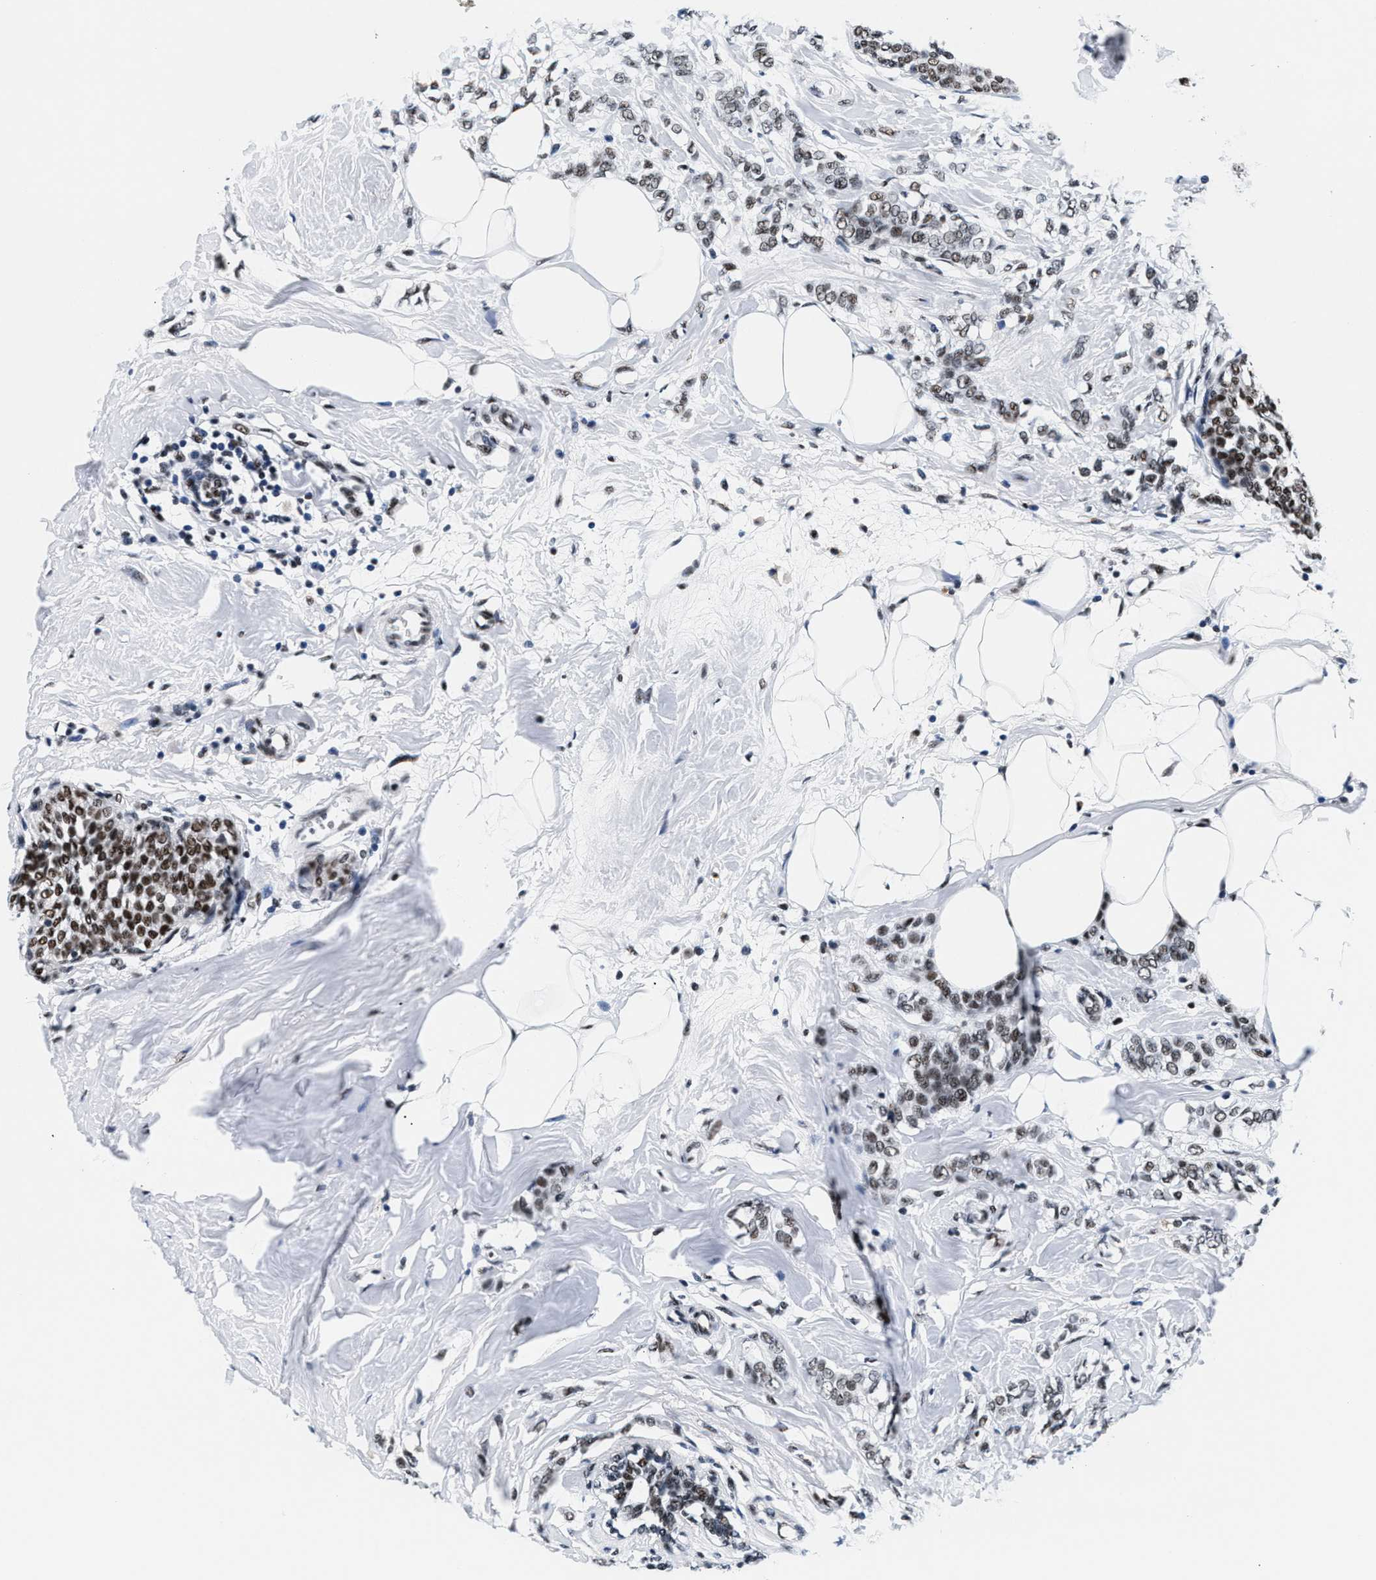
{"staining": {"intensity": "weak", "quantity": ">75%", "location": "nuclear"}, "tissue": "breast cancer", "cell_type": "Tumor cells", "image_type": "cancer", "snomed": [{"axis": "morphology", "description": "Lobular carcinoma, in situ"}, {"axis": "morphology", "description": "Lobular carcinoma"}, {"axis": "topography", "description": "Breast"}], "caption": "This micrograph exhibits breast lobular carcinoma in situ stained with IHC to label a protein in brown. The nuclear of tumor cells show weak positivity for the protein. Nuclei are counter-stained blue.", "gene": "RAD50", "patient": {"sex": "female", "age": 41}}